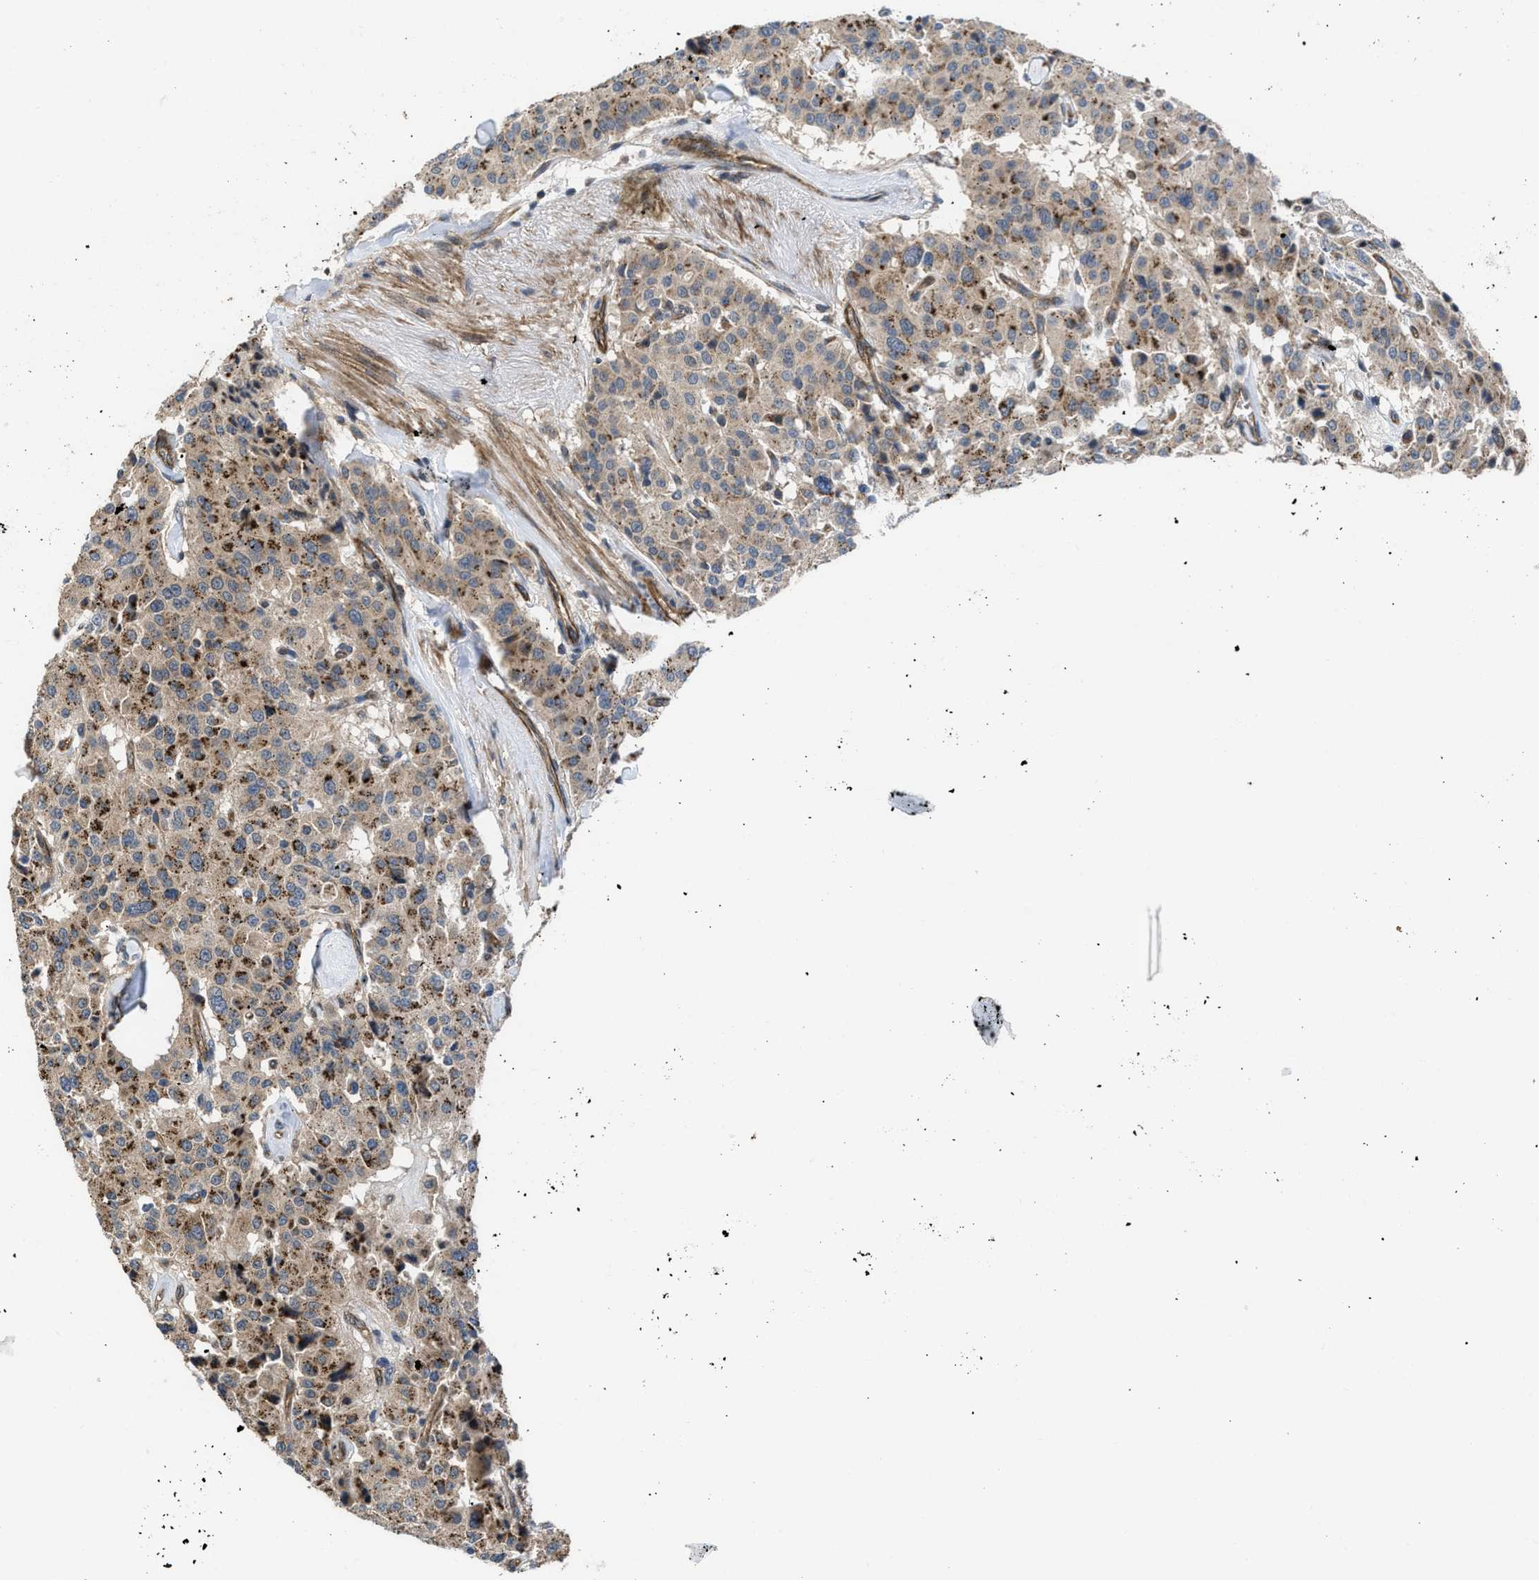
{"staining": {"intensity": "moderate", "quantity": ">75%", "location": "cytoplasmic/membranous"}, "tissue": "carcinoid", "cell_type": "Tumor cells", "image_type": "cancer", "snomed": [{"axis": "morphology", "description": "Carcinoid, malignant, NOS"}, {"axis": "topography", "description": "Lung"}], "caption": "Tumor cells demonstrate medium levels of moderate cytoplasmic/membranous positivity in approximately >75% of cells in carcinoid. Immunohistochemistry (ihc) stains the protein in brown and the nuclei are stained blue.", "gene": "GPATCH2L", "patient": {"sex": "male", "age": 30}}